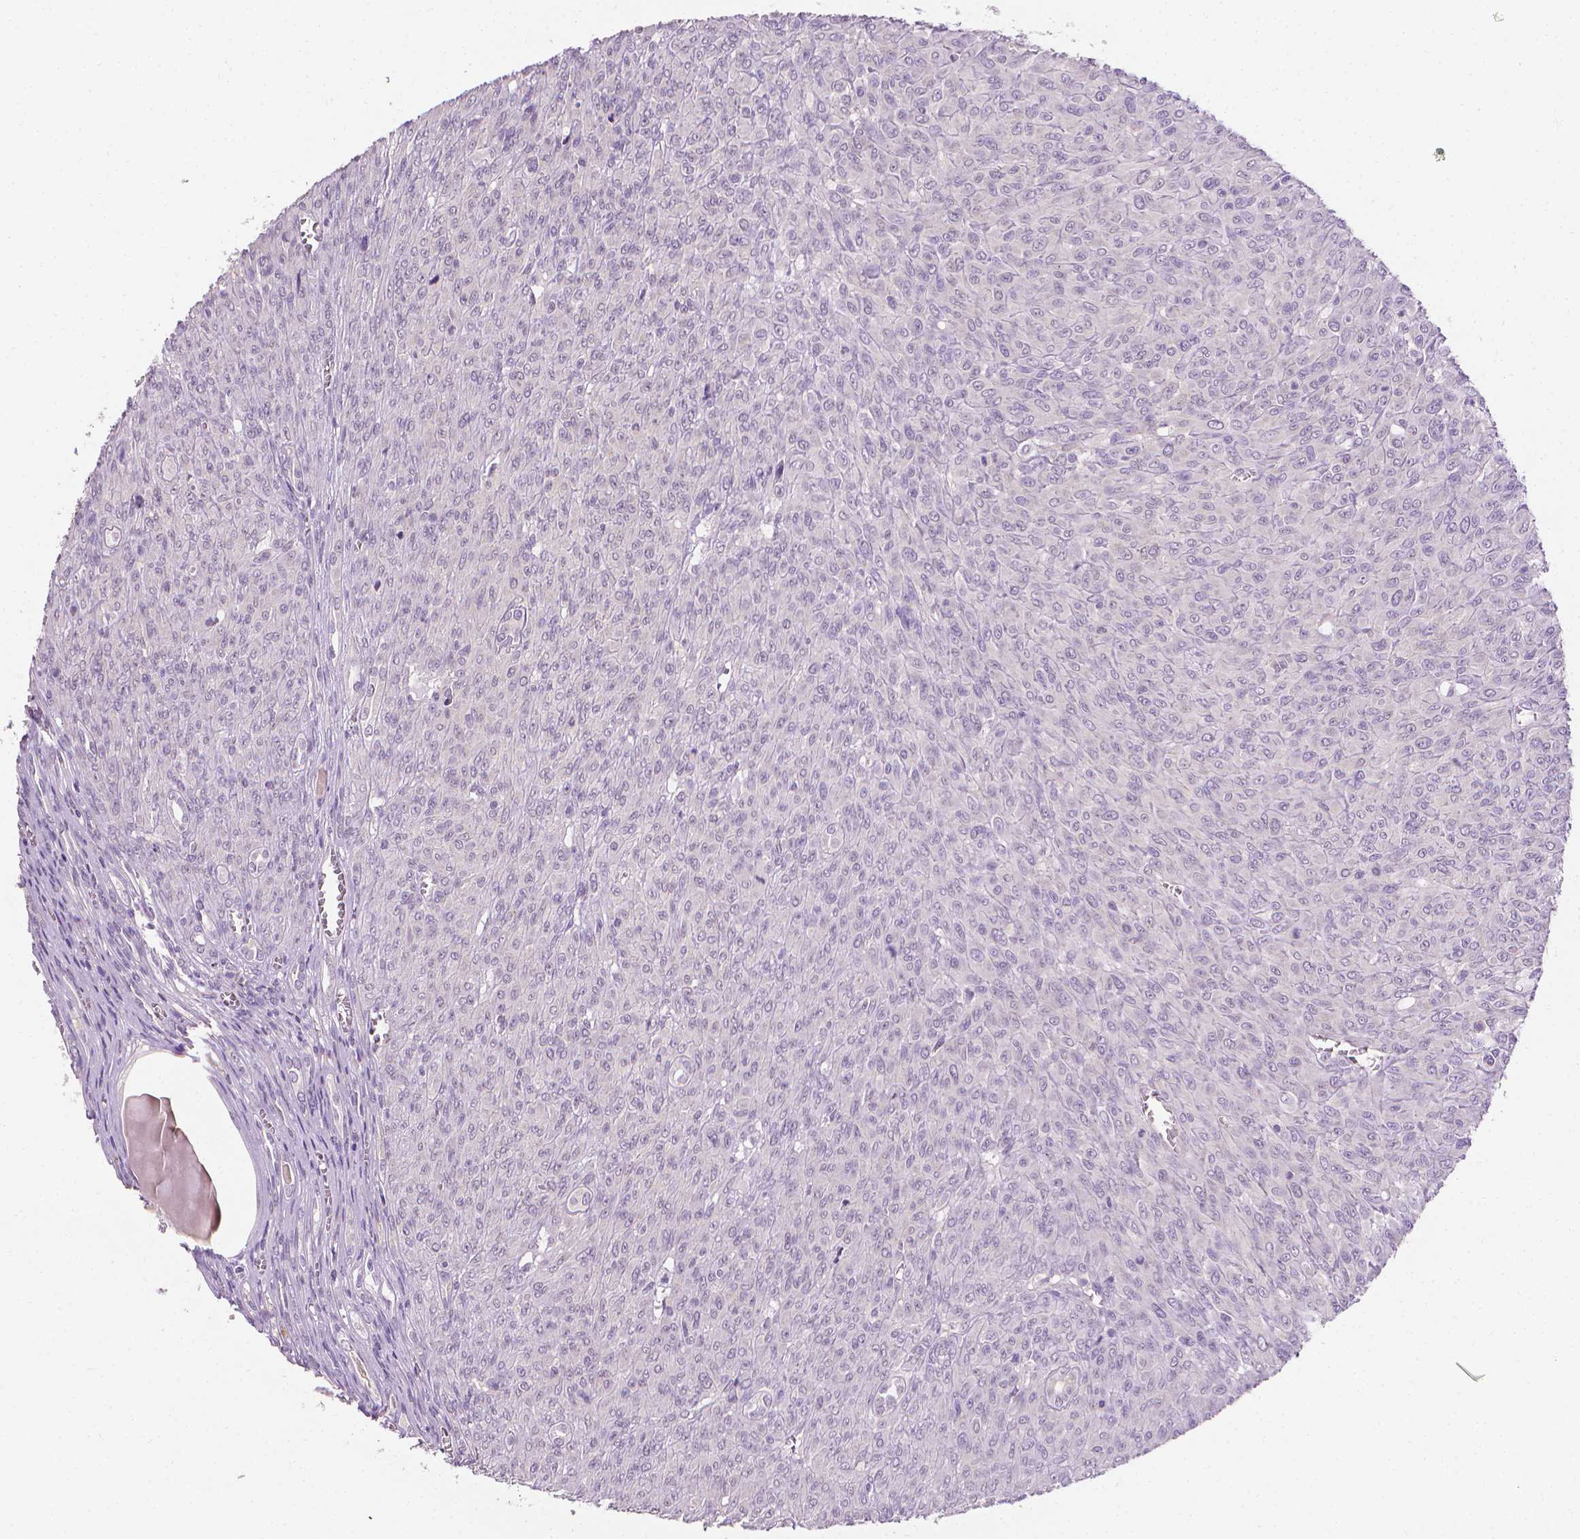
{"staining": {"intensity": "negative", "quantity": "none", "location": "none"}, "tissue": "renal cancer", "cell_type": "Tumor cells", "image_type": "cancer", "snomed": [{"axis": "morphology", "description": "Adenocarcinoma, NOS"}, {"axis": "topography", "description": "Kidney"}], "caption": "An image of renal cancer (adenocarcinoma) stained for a protein exhibits no brown staining in tumor cells.", "gene": "FASN", "patient": {"sex": "male", "age": 58}}